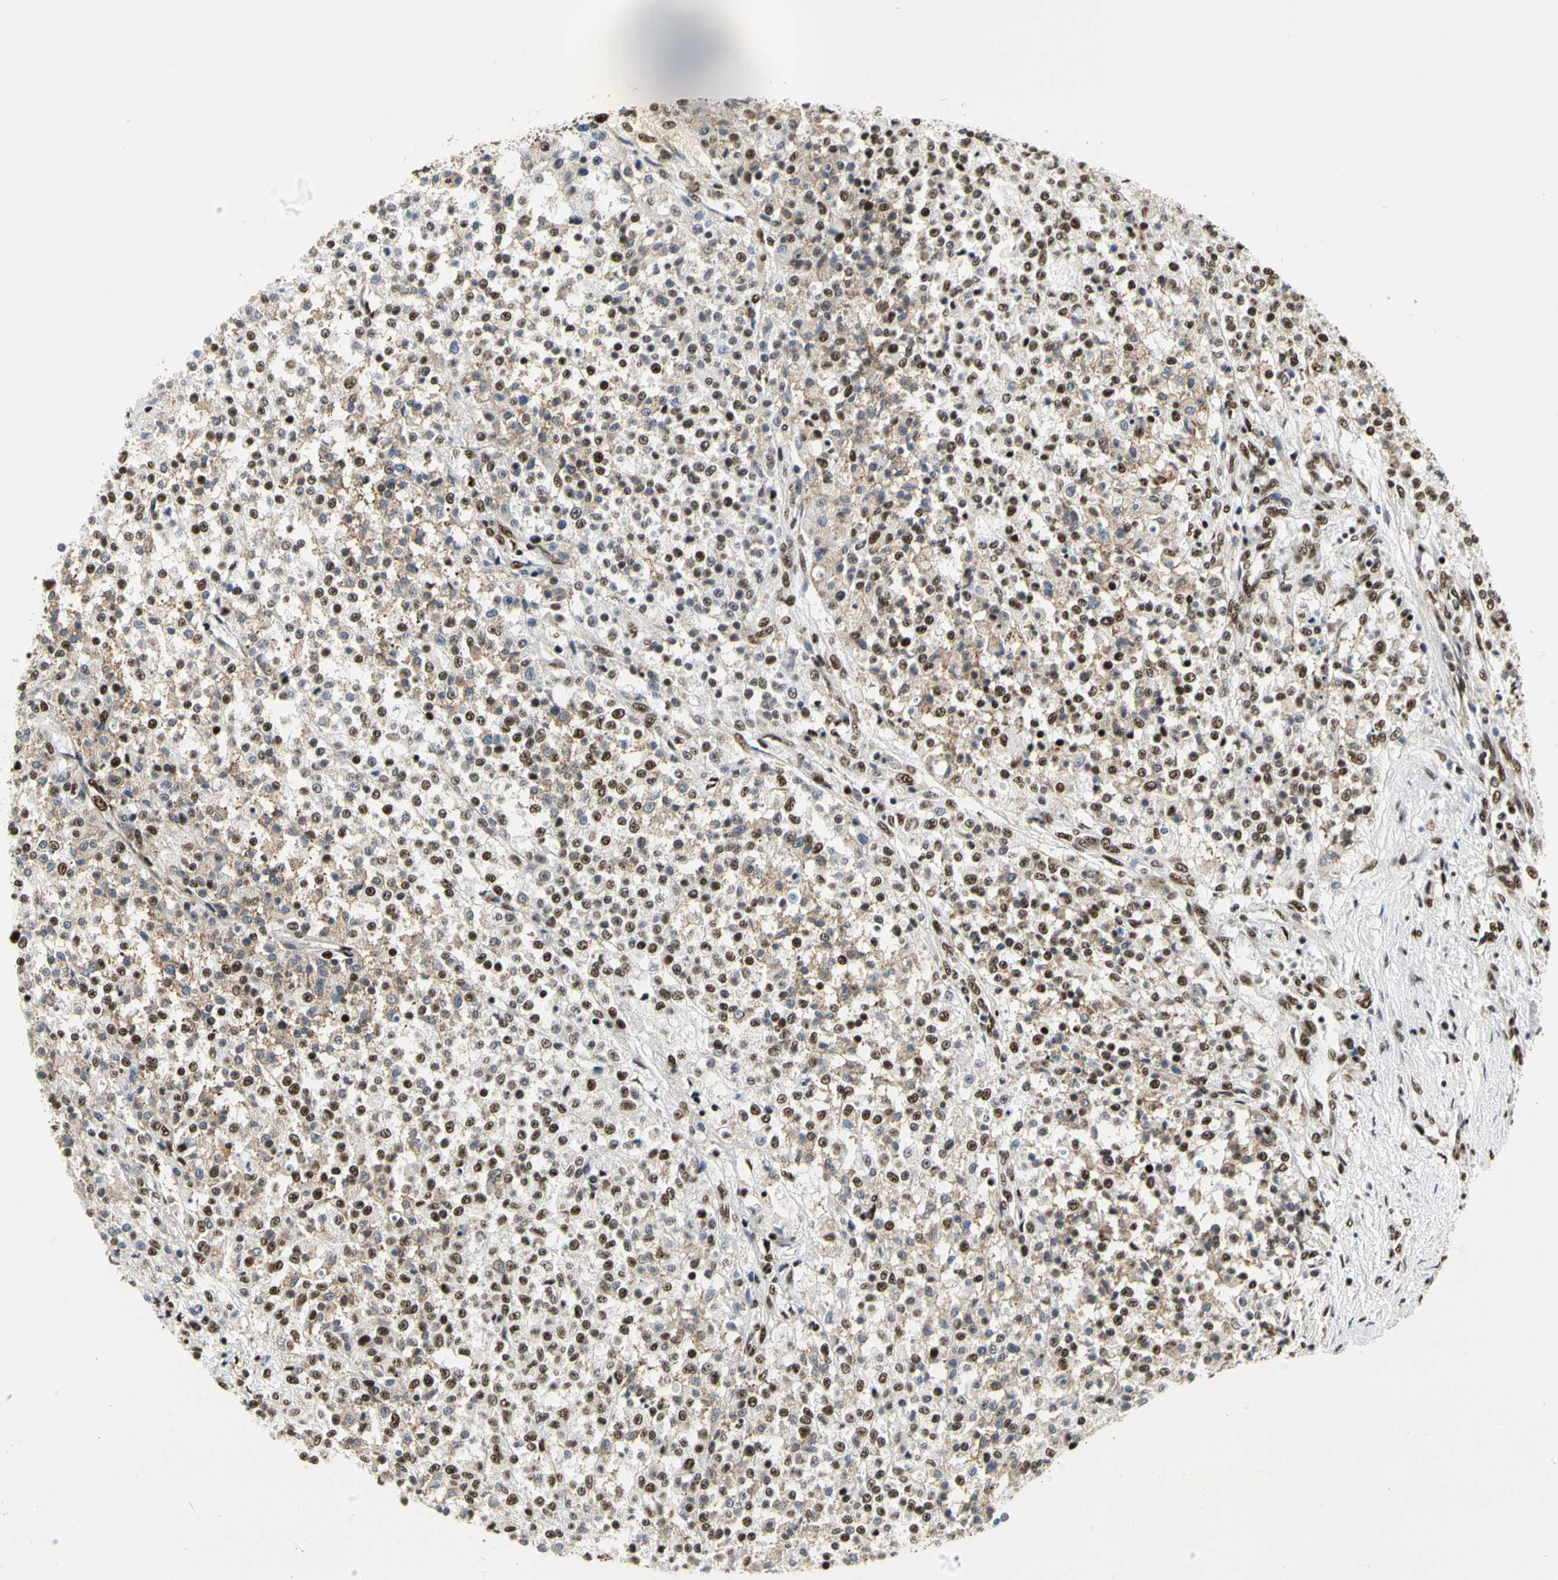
{"staining": {"intensity": "moderate", "quantity": "25%-75%", "location": "cytoplasmic/membranous,nuclear"}, "tissue": "testis cancer", "cell_type": "Tumor cells", "image_type": "cancer", "snomed": [{"axis": "morphology", "description": "Seminoma, NOS"}, {"axis": "topography", "description": "Testis"}], "caption": "The histopathology image exhibits a brown stain indicating the presence of a protein in the cytoplasmic/membranous and nuclear of tumor cells in seminoma (testis).", "gene": "SRSF11", "patient": {"sex": "male", "age": 59}}